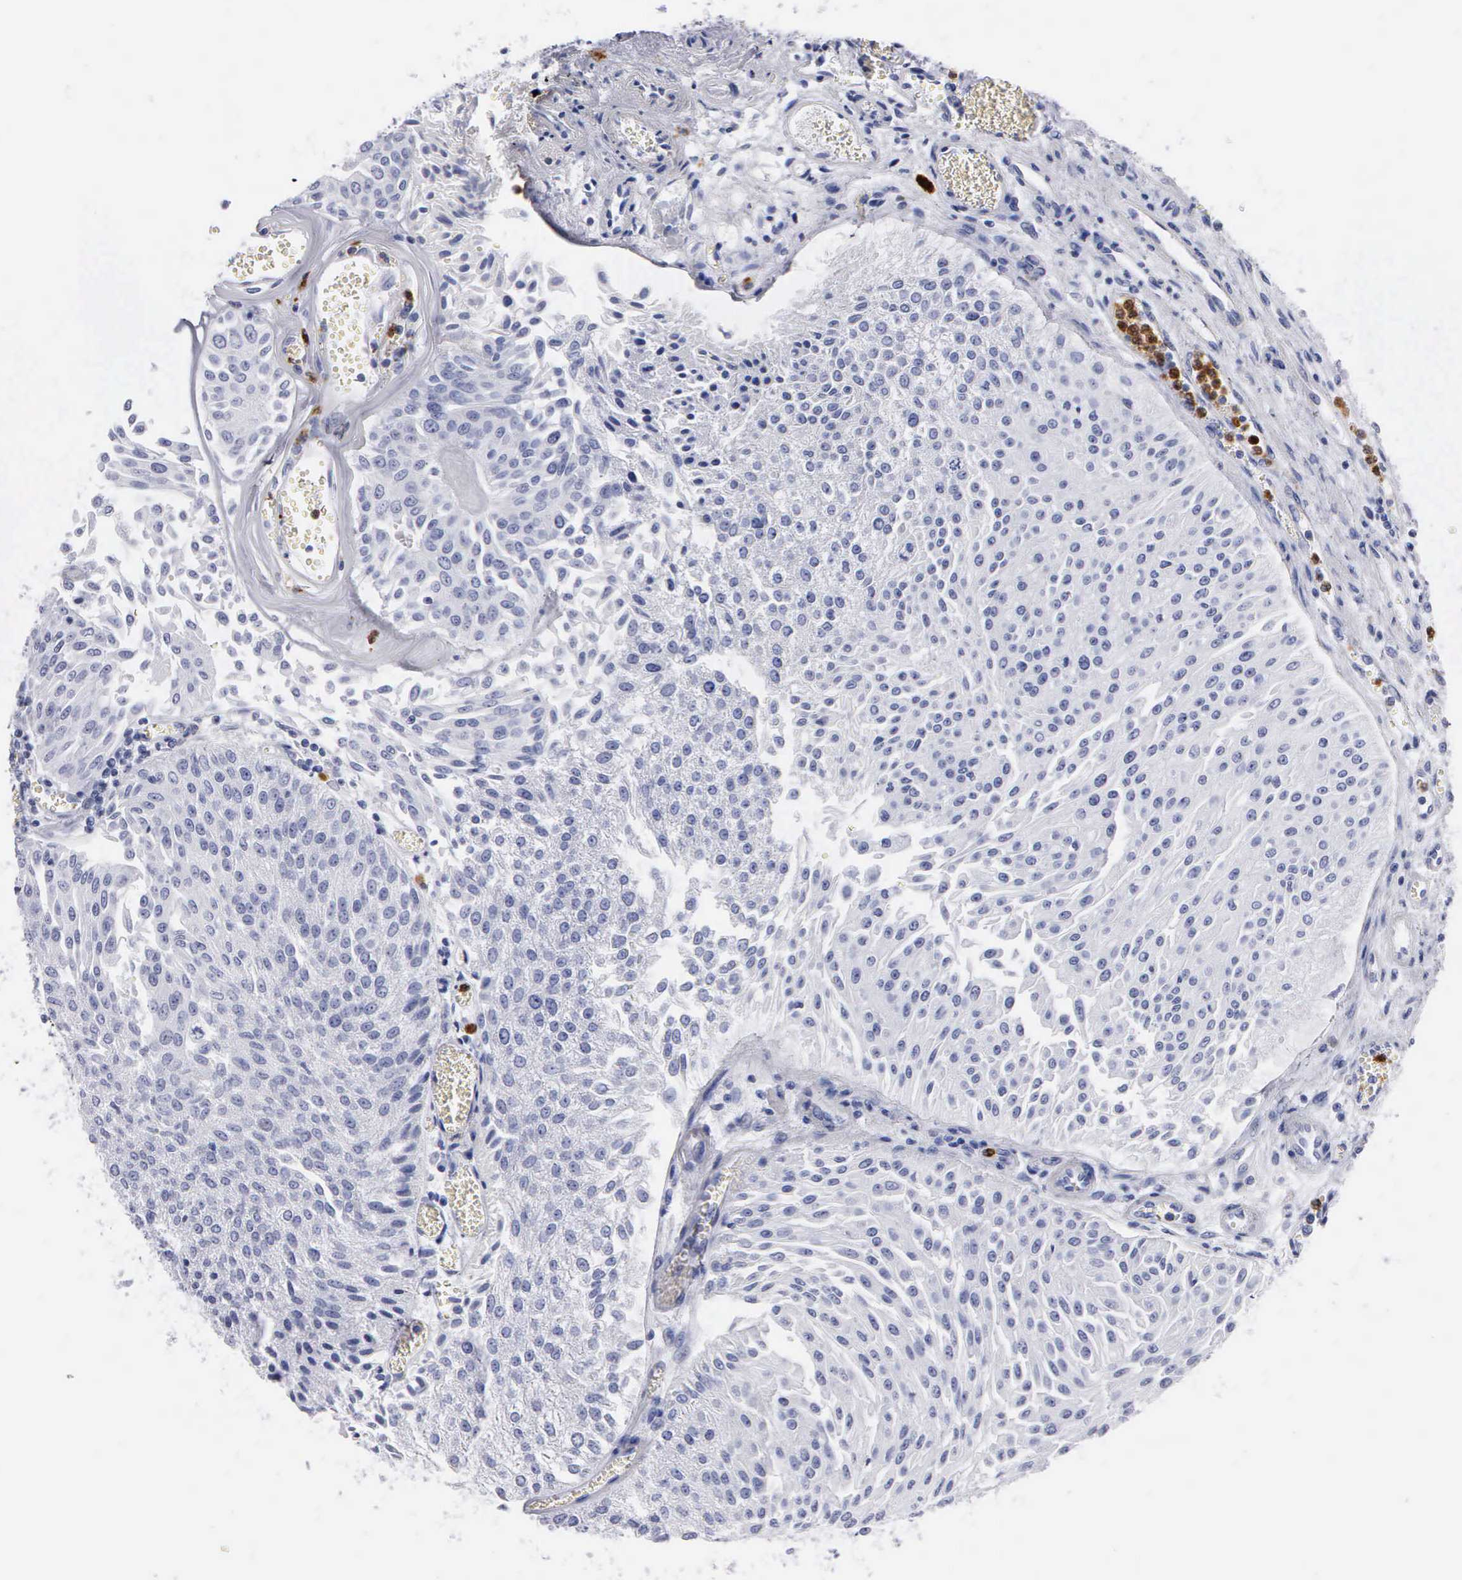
{"staining": {"intensity": "negative", "quantity": "none", "location": "none"}, "tissue": "urothelial cancer", "cell_type": "Tumor cells", "image_type": "cancer", "snomed": [{"axis": "morphology", "description": "Urothelial carcinoma, Low grade"}, {"axis": "topography", "description": "Urinary bladder"}], "caption": "High power microscopy image of an immunohistochemistry (IHC) histopathology image of low-grade urothelial carcinoma, revealing no significant staining in tumor cells.", "gene": "CTSG", "patient": {"sex": "male", "age": 86}}